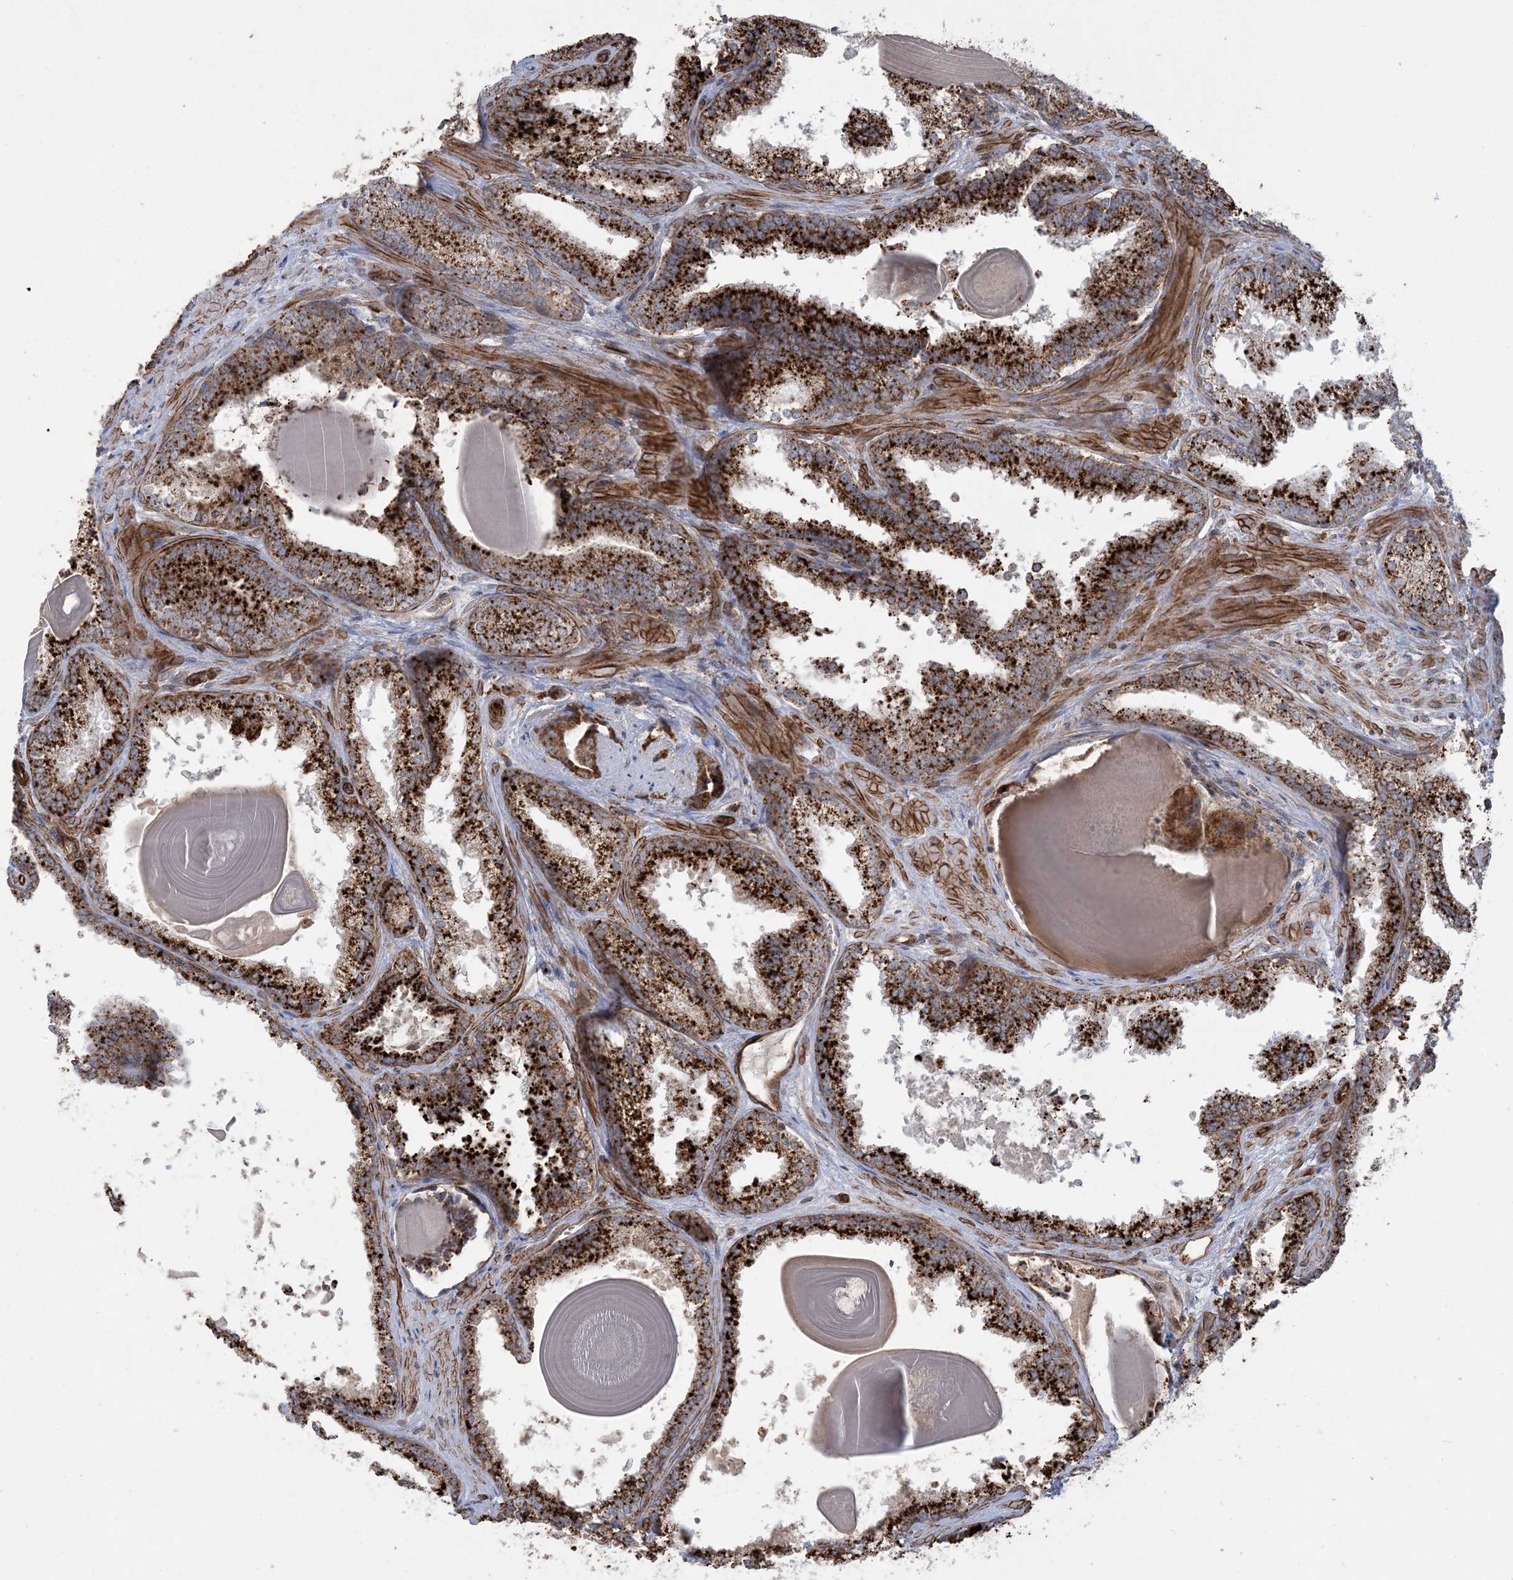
{"staining": {"intensity": "strong", "quantity": ">75%", "location": "cytoplasmic/membranous"}, "tissue": "prostate cancer", "cell_type": "Tumor cells", "image_type": "cancer", "snomed": [{"axis": "morphology", "description": "Adenocarcinoma, High grade"}, {"axis": "topography", "description": "Prostate"}], "caption": "IHC image of neoplastic tissue: prostate cancer stained using immunohistochemistry (IHC) demonstrates high levels of strong protein expression localized specifically in the cytoplasmic/membranous of tumor cells, appearing as a cytoplasmic/membranous brown color.", "gene": "AGA", "patient": {"sex": "male", "age": 73}}